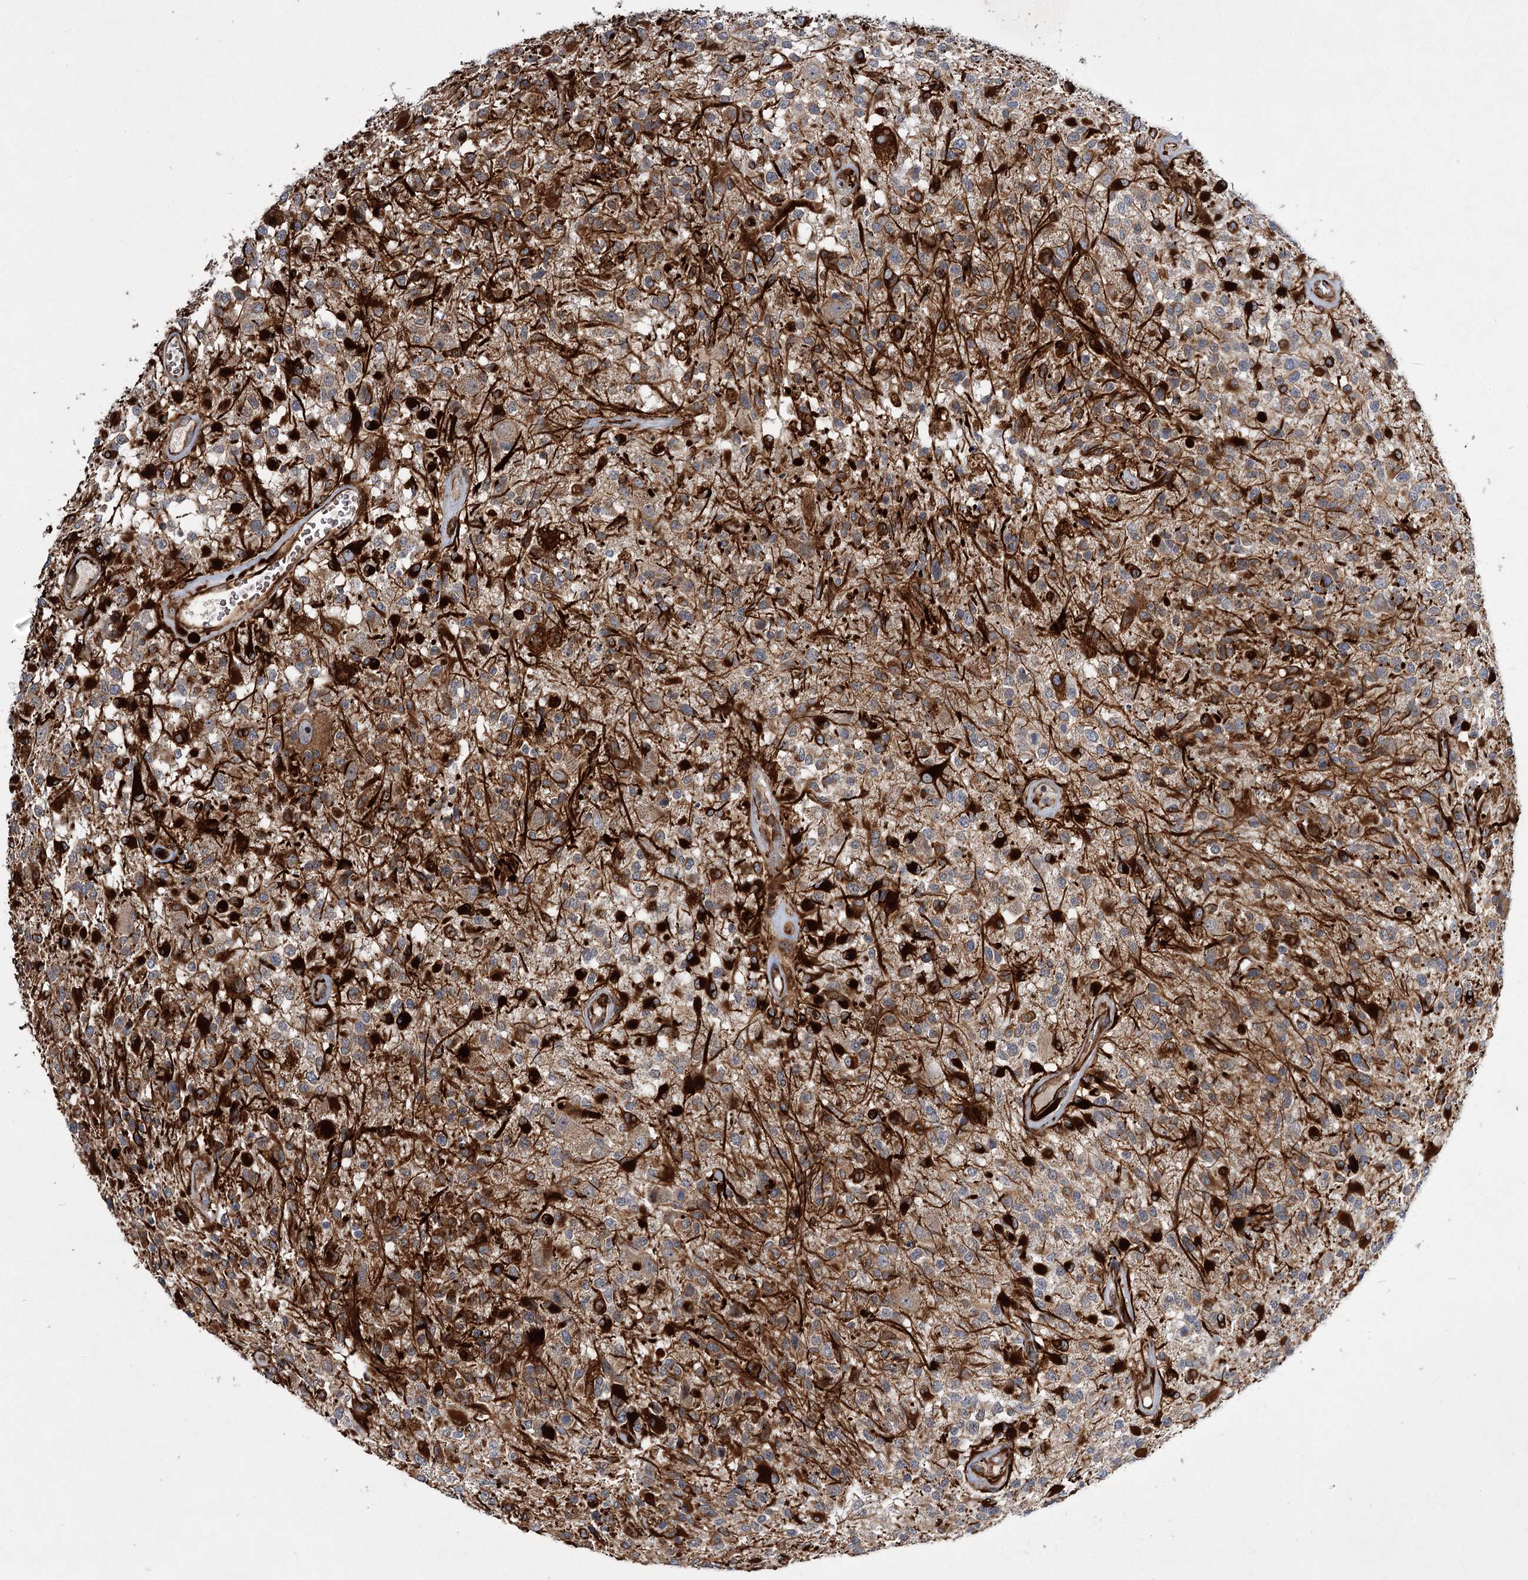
{"staining": {"intensity": "strong", "quantity": "25%-75%", "location": "cytoplasmic/membranous"}, "tissue": "glioma", "cell_type": "Tumor cells", "image_type": "cancer", "snomed": [{"axis": "morphology", "description": "Glioma, malignant, High grade"}, {"axis": "morphology", "description": "Glioblastoma, NOS"}, {"axis": "topography", "description": "Brain"}], "caption": "DAB immunohistochemical staining of human glioma demonstrates strong cytoplasmic/membranous protein staining in approximately 25%-75% of tumor cells.", "gene": "DPEP2", "patient": {"sex": "male", "age": 60}}